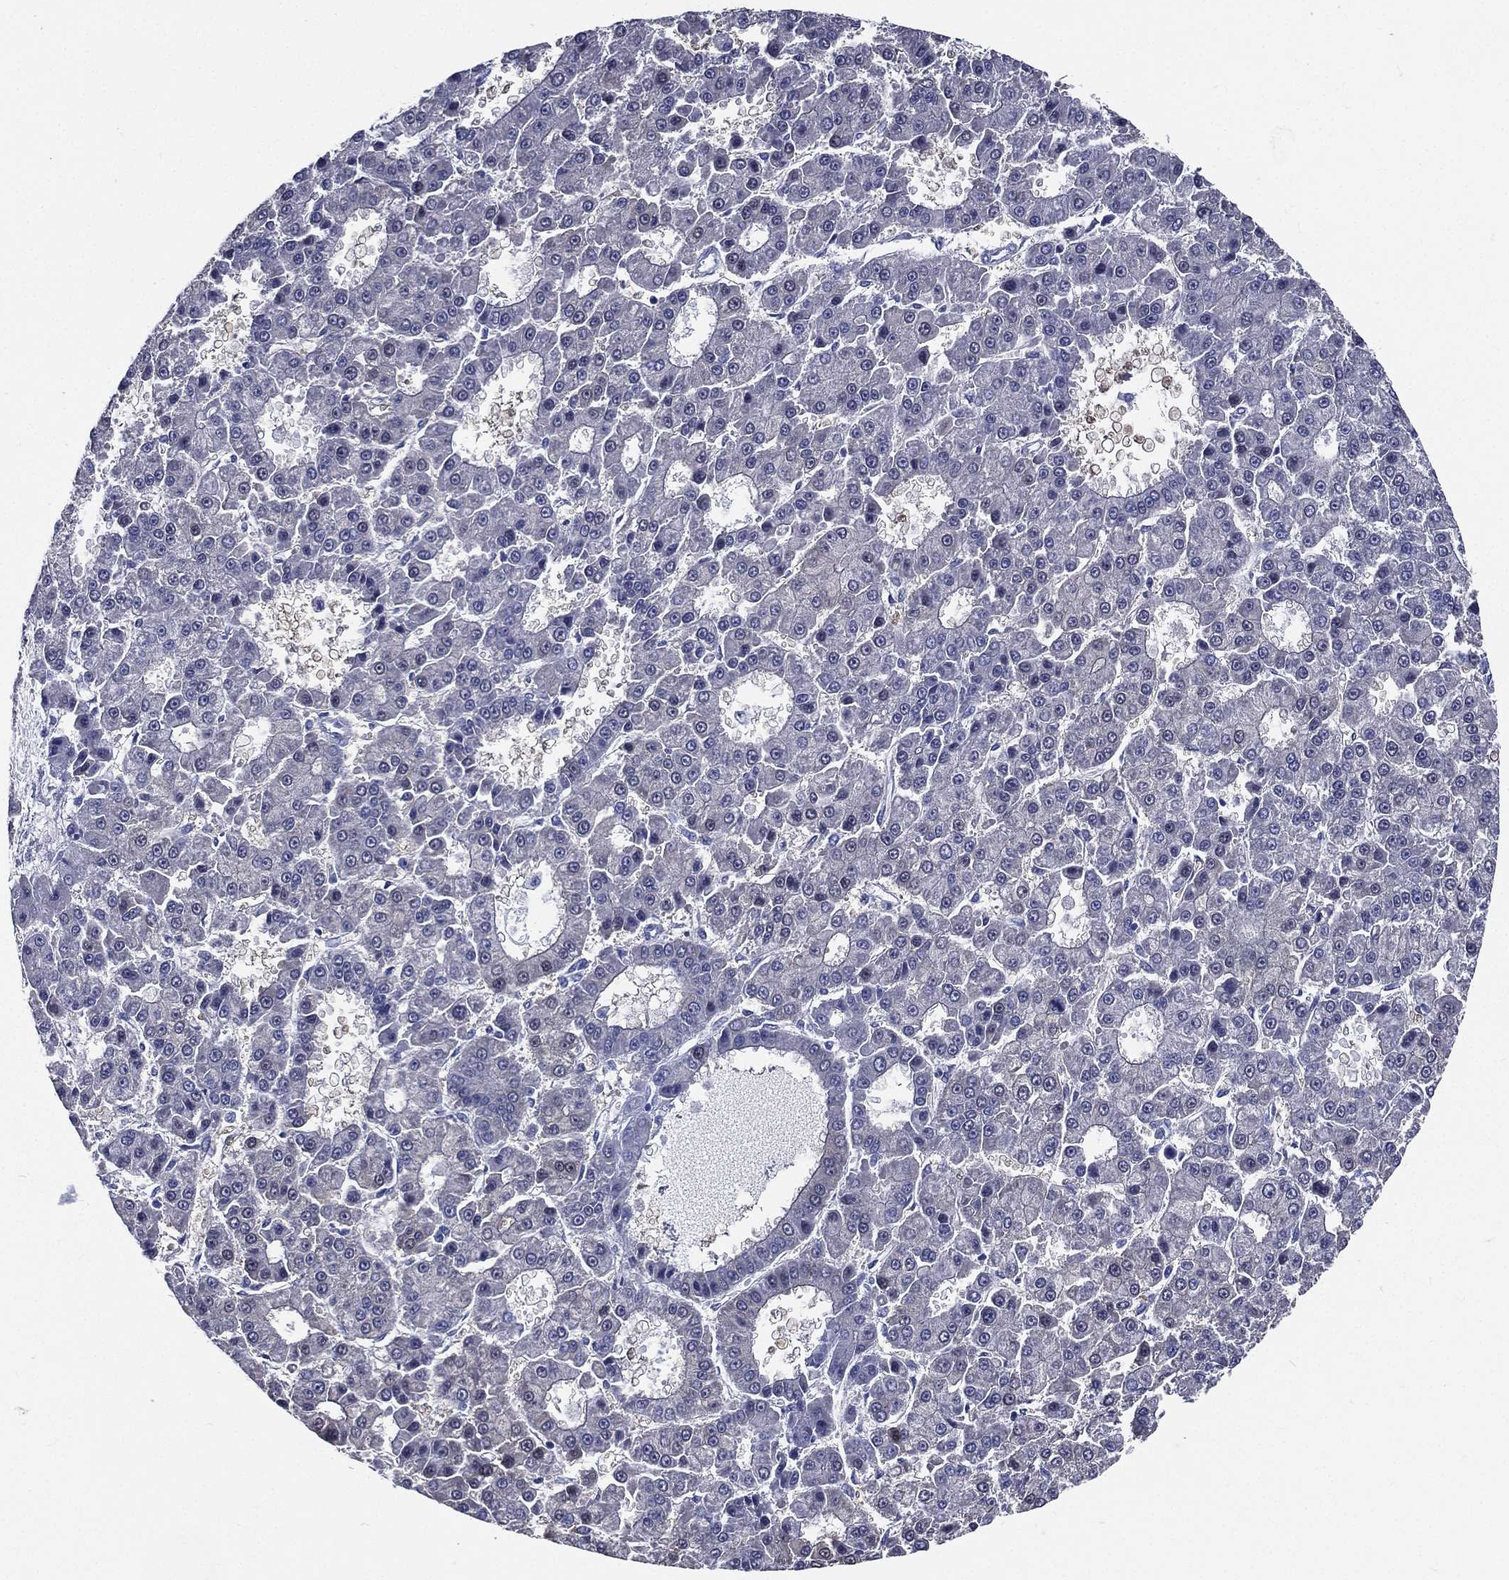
{"staining": {"intensity": "weak", "quantity": "<25%", "location": "cytoplasmic/membranous,nuclear"}, "tissue": "liver cancer", "cell_type": "Tumor cells", "image_type": "cancer", "snomed": [{"axis": "morphology", "description": "Carcinoma, Hepatocellular, NOS"}, {"axis": "topography", "description": "Liver"}], "caption": "Immunohistochemistry (IHC) micrograph of neoplastic tissue: human liver hepatocellular carcinoma stained with DAB (3,3'-diaminobenzidine) displays no significant protein positivity in tumor cells.", "gene": "DPYS", "patient": {"sex": "male", "age": 70}}